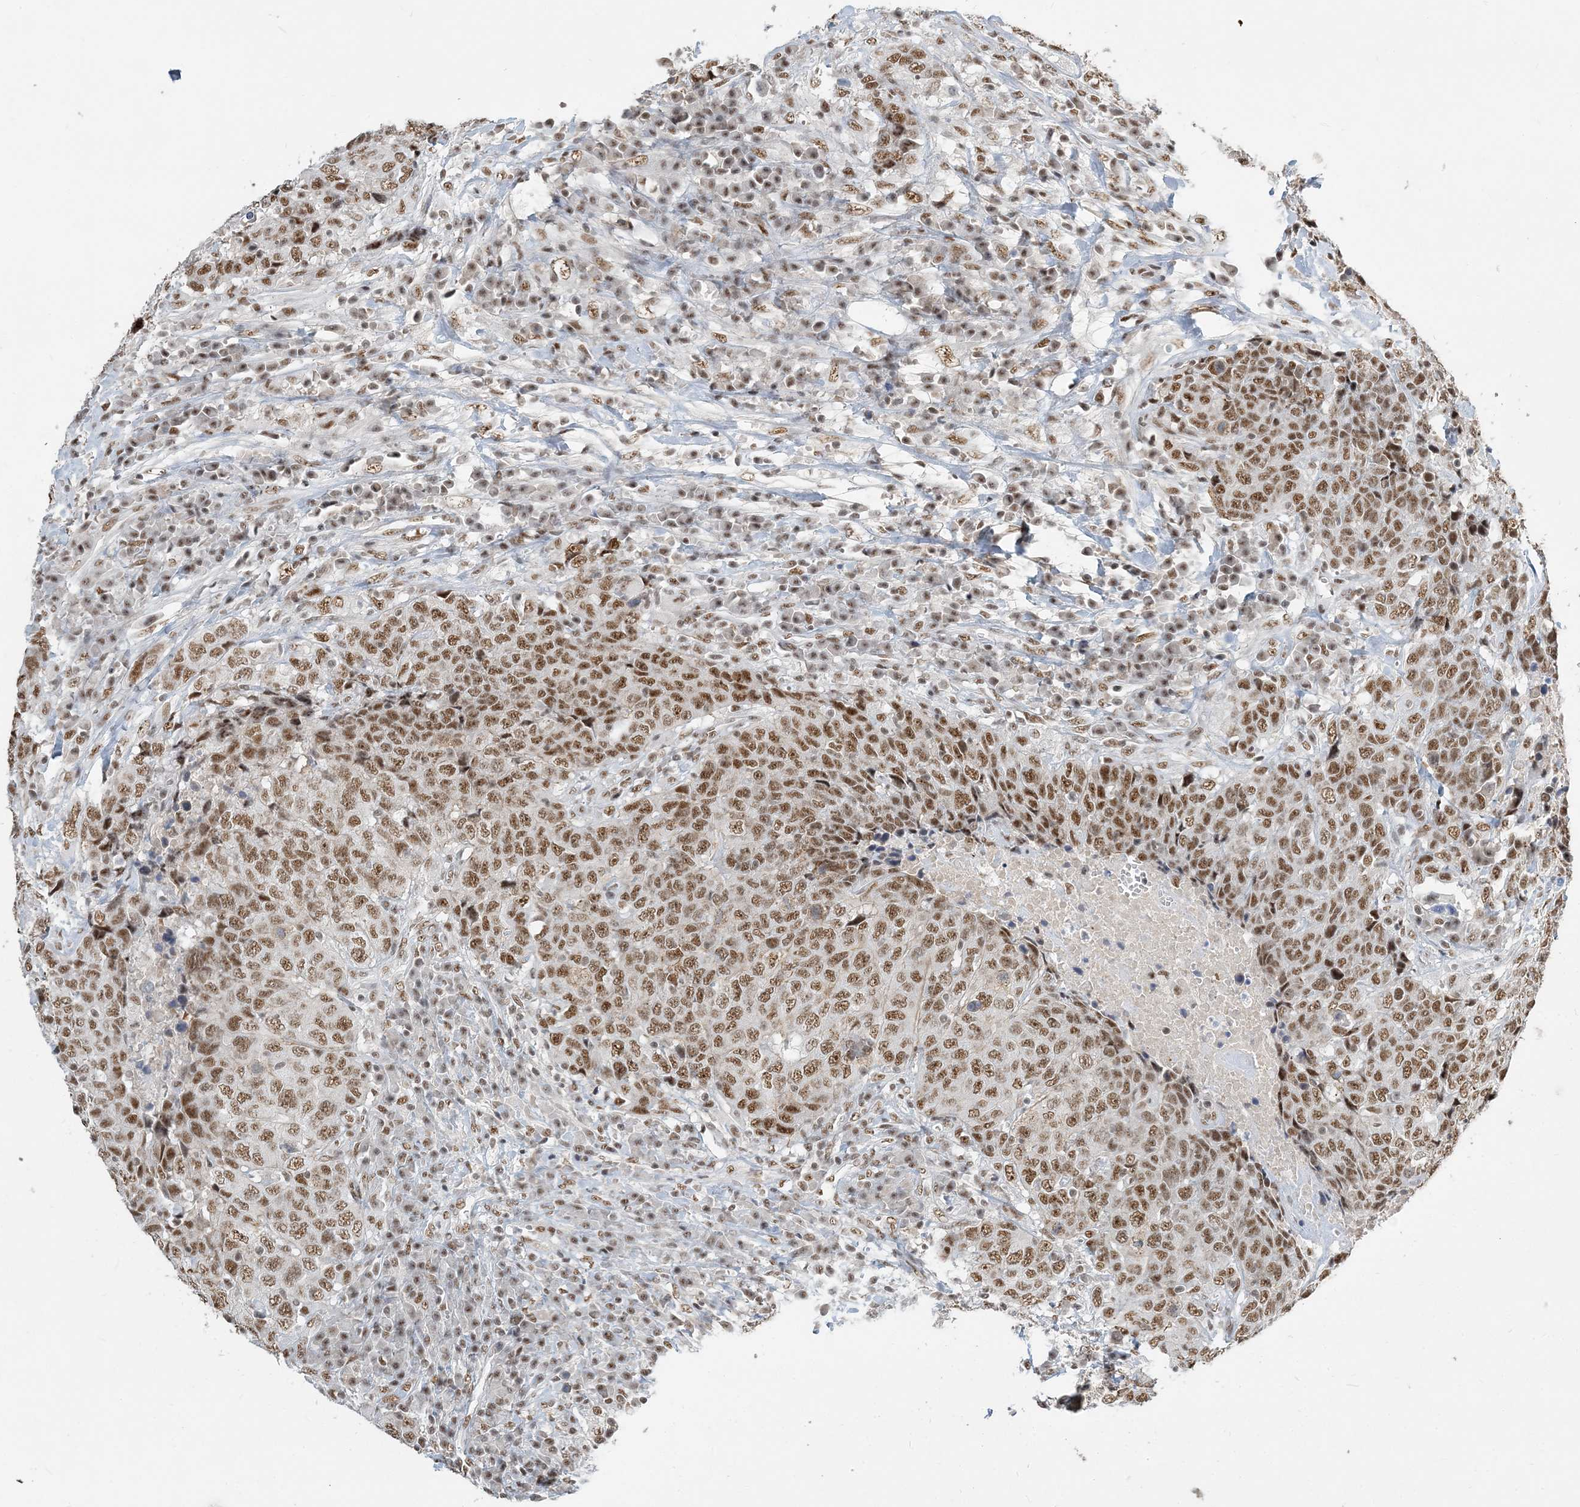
{"staining": {"intensity": "moderate", "quantity": ">75%", "location": "nuclear"}, "tissue": "head and neck cancer", "cell_type": "Tumor cells", "image_type": "cancer", "snomed": [{"axis": "morphology", "description": "Squamous cell carcinoma, NOS"}, {"axis": "topography", "description": "Head-Neck"}], "caption": "Immunohistochemistry (IHC) (DAB) staining of human head and neck cancer (squamous cell carcinoma) demonstrates moderate nuclear protein expression in about >75% of tumor cells. Nuclei are stained in blue.", "gene": "PLRG1", "patient": {"sex": "male", "age": 66}}